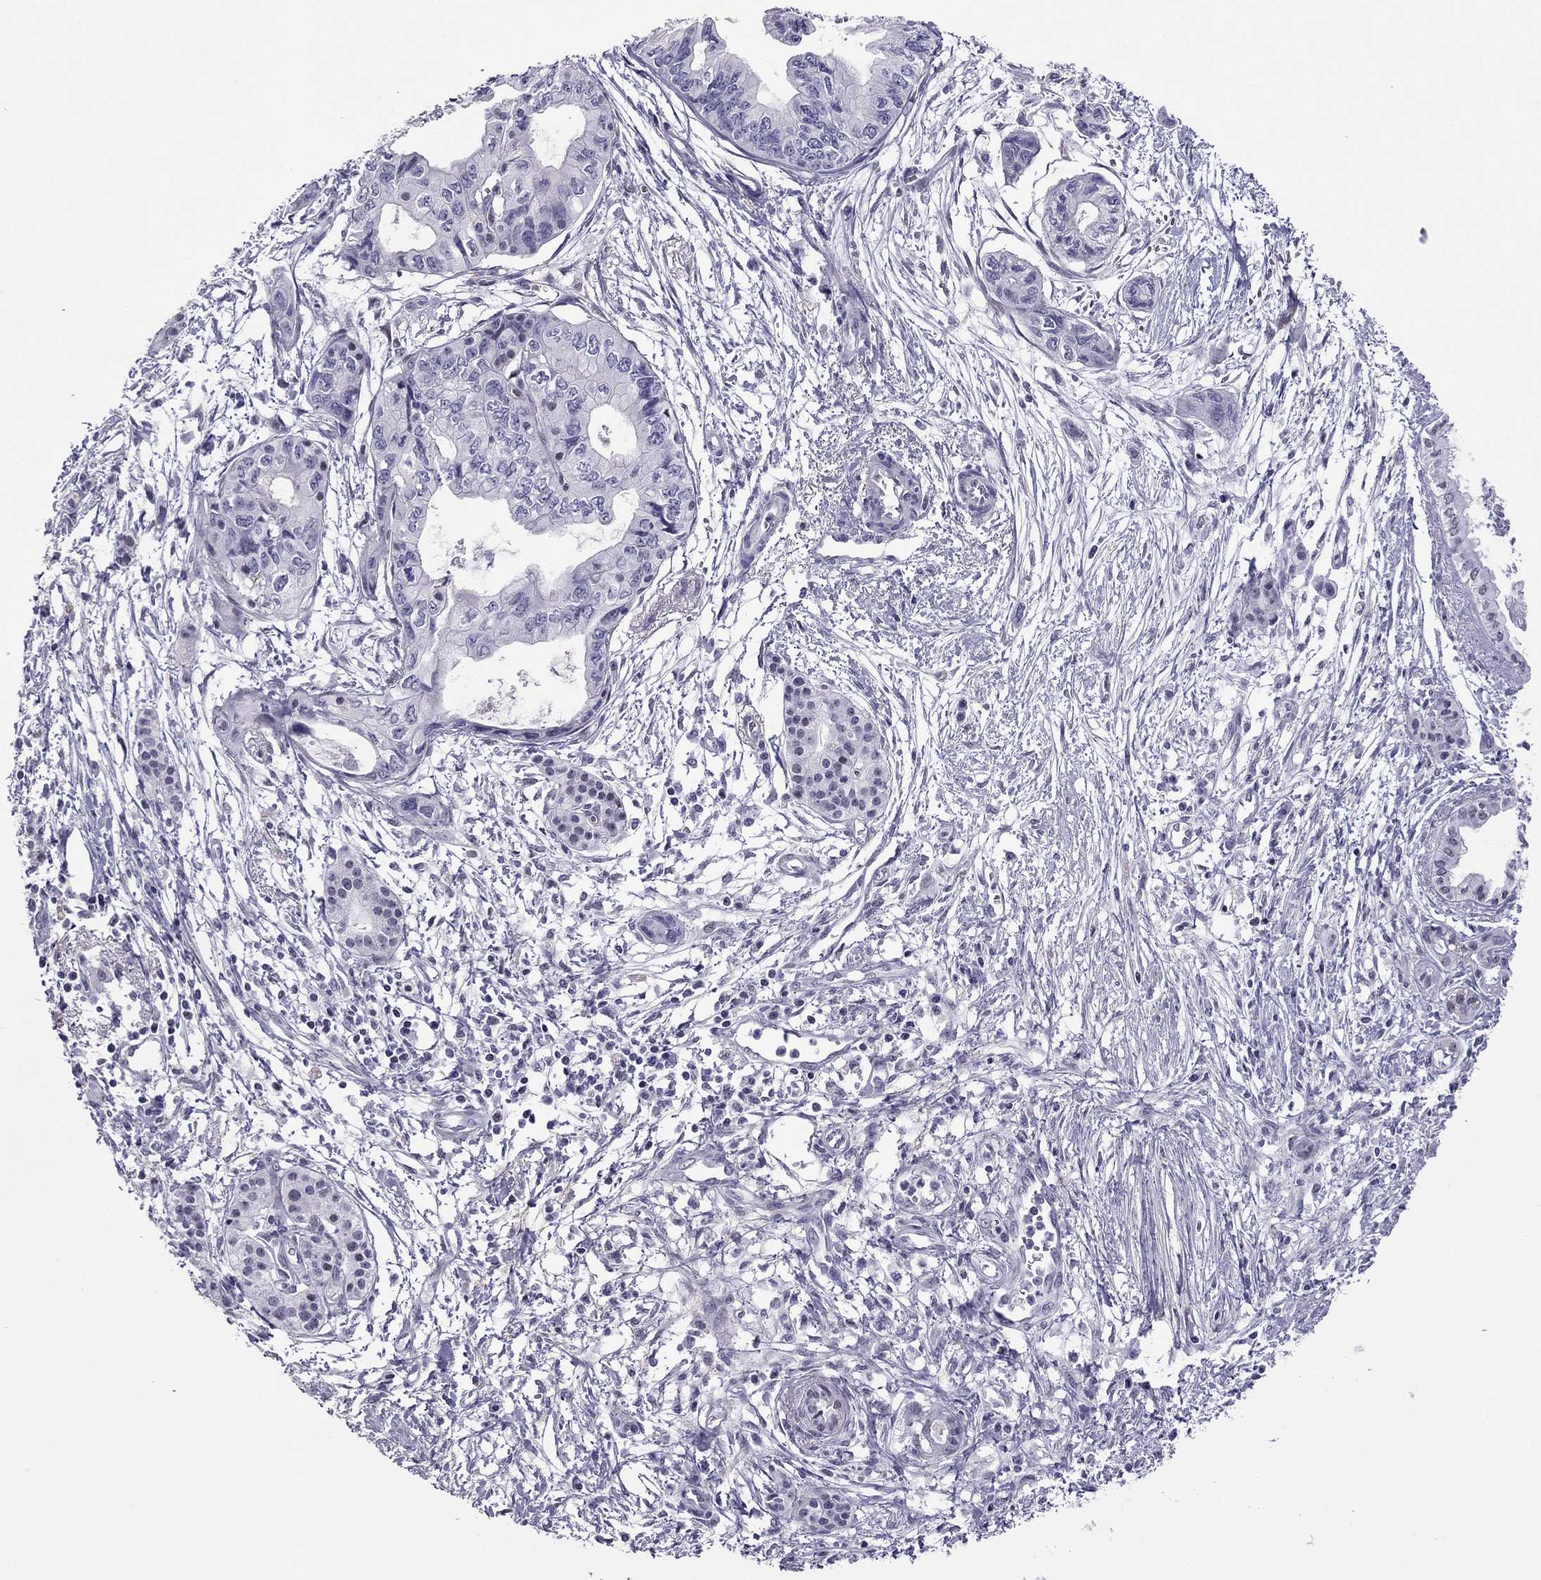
{"staining": {"intensity": "negative", "quantity": "none", "location": "none"}, "tissue": "pancreatic cancer", "cell_type": "Tumor cells", "image_type": "cancer", "snomed": [{"axis": "morphology", "description": "Adenocarcinoma, NOS"}, {"axis": "topography", "description": "Pancreas"}], "caption": "An immunohistochemistry (IHC) image of pancreatic adenocarcinoma is shown. There is no staining in tumor cells of pancreatic adenocarcinoma.", "gene": "ZNF646", "patient": {"sex": "female", "age": 76}}